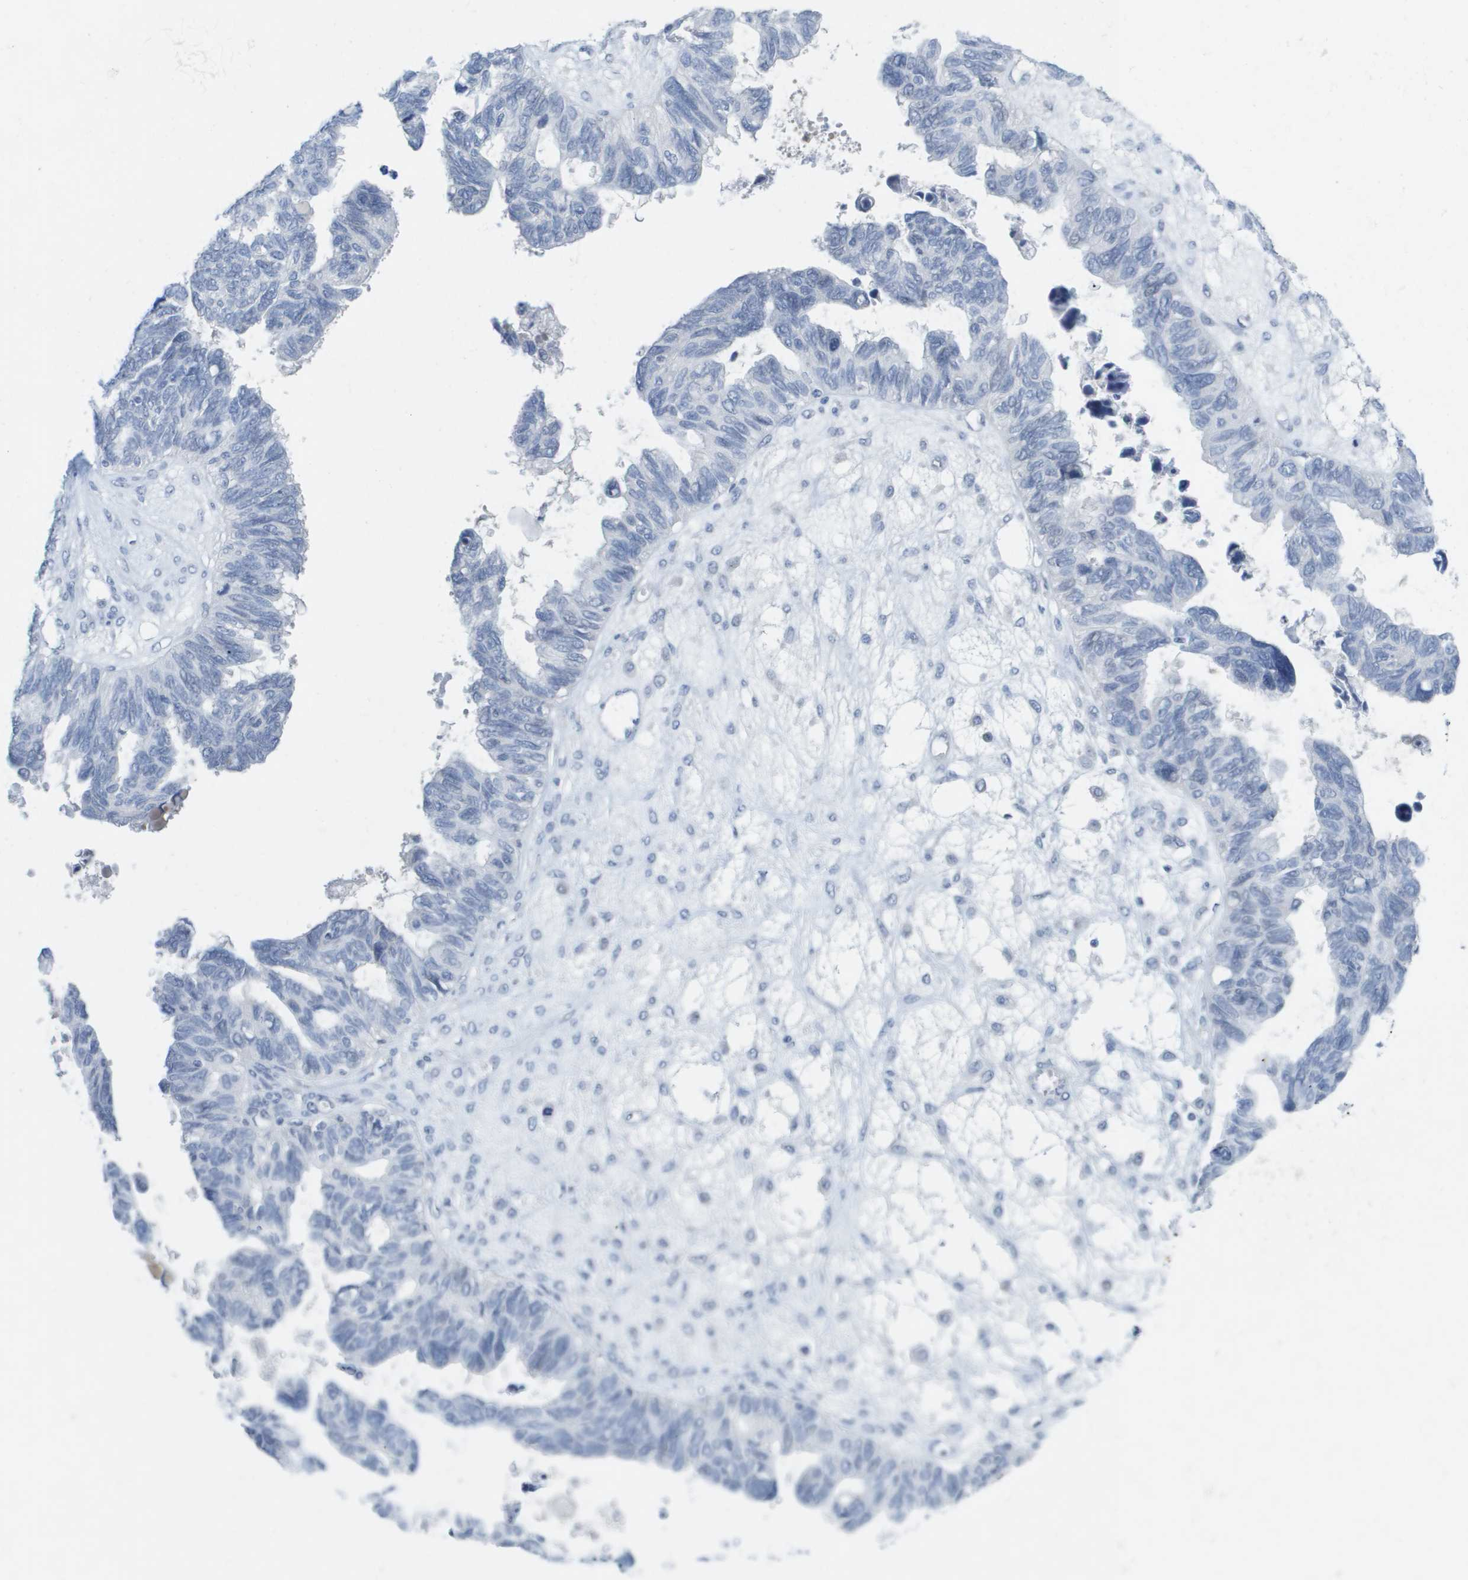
{"staining": {"intensity": "negative", "quantity": "none", "location": "none"}, "tissue": "ovarian cancer", "cell_type": "Tumor cells", "image_type": "cancer", "snomed": [{"axis": "morphology", "description": "Cystadenocarcinoma, serous, NOS"}, {"axis": "topography", "description": "Ovary"}], "caption": "There is no significant expression in tumor cells of ovarian cancer.", "gene": "PDE4A", "patient": {"sex": "female", "age": 79}}